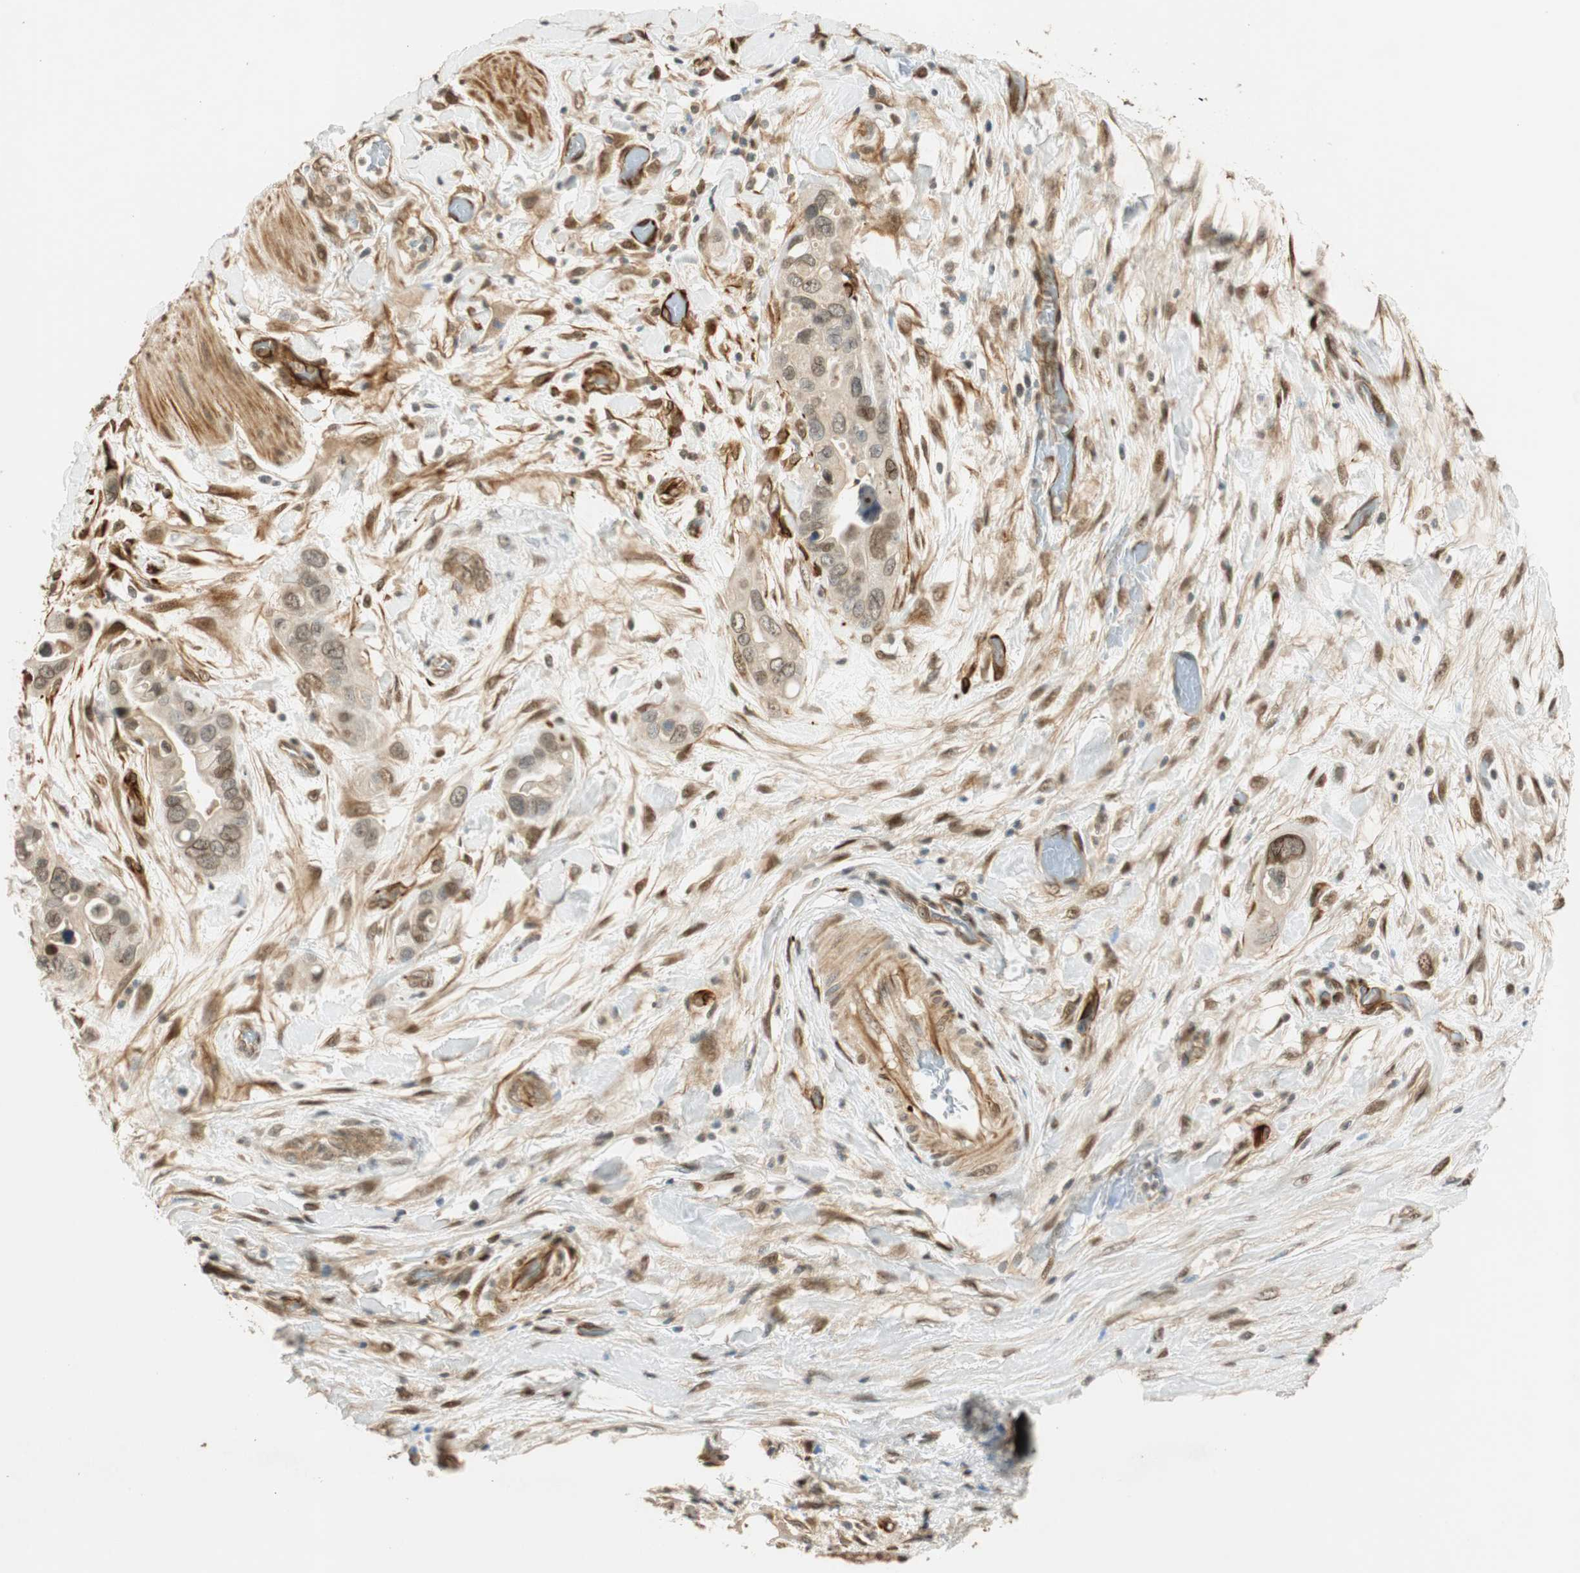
{"staining": {"intensity": "negative", "quantity": "none", "location": "none"}, "tissue": "pancreatic cancer", "cell_type": "Tumor cells", "image_type": "cancer", "snomed": [{"axis": "morphology", "description": "Adenocarcinoma, NOS"}, {"axis": "topography", "description": "Pancreas"}], "caption": "Immunohistochemistry micrograph of neoplastic tissue: human pancreatic cancer stained with DAB reveals no significant protein positivity in tumor cells.", "gene": "NES", "patient": {"sex": "female", "age": 77}}